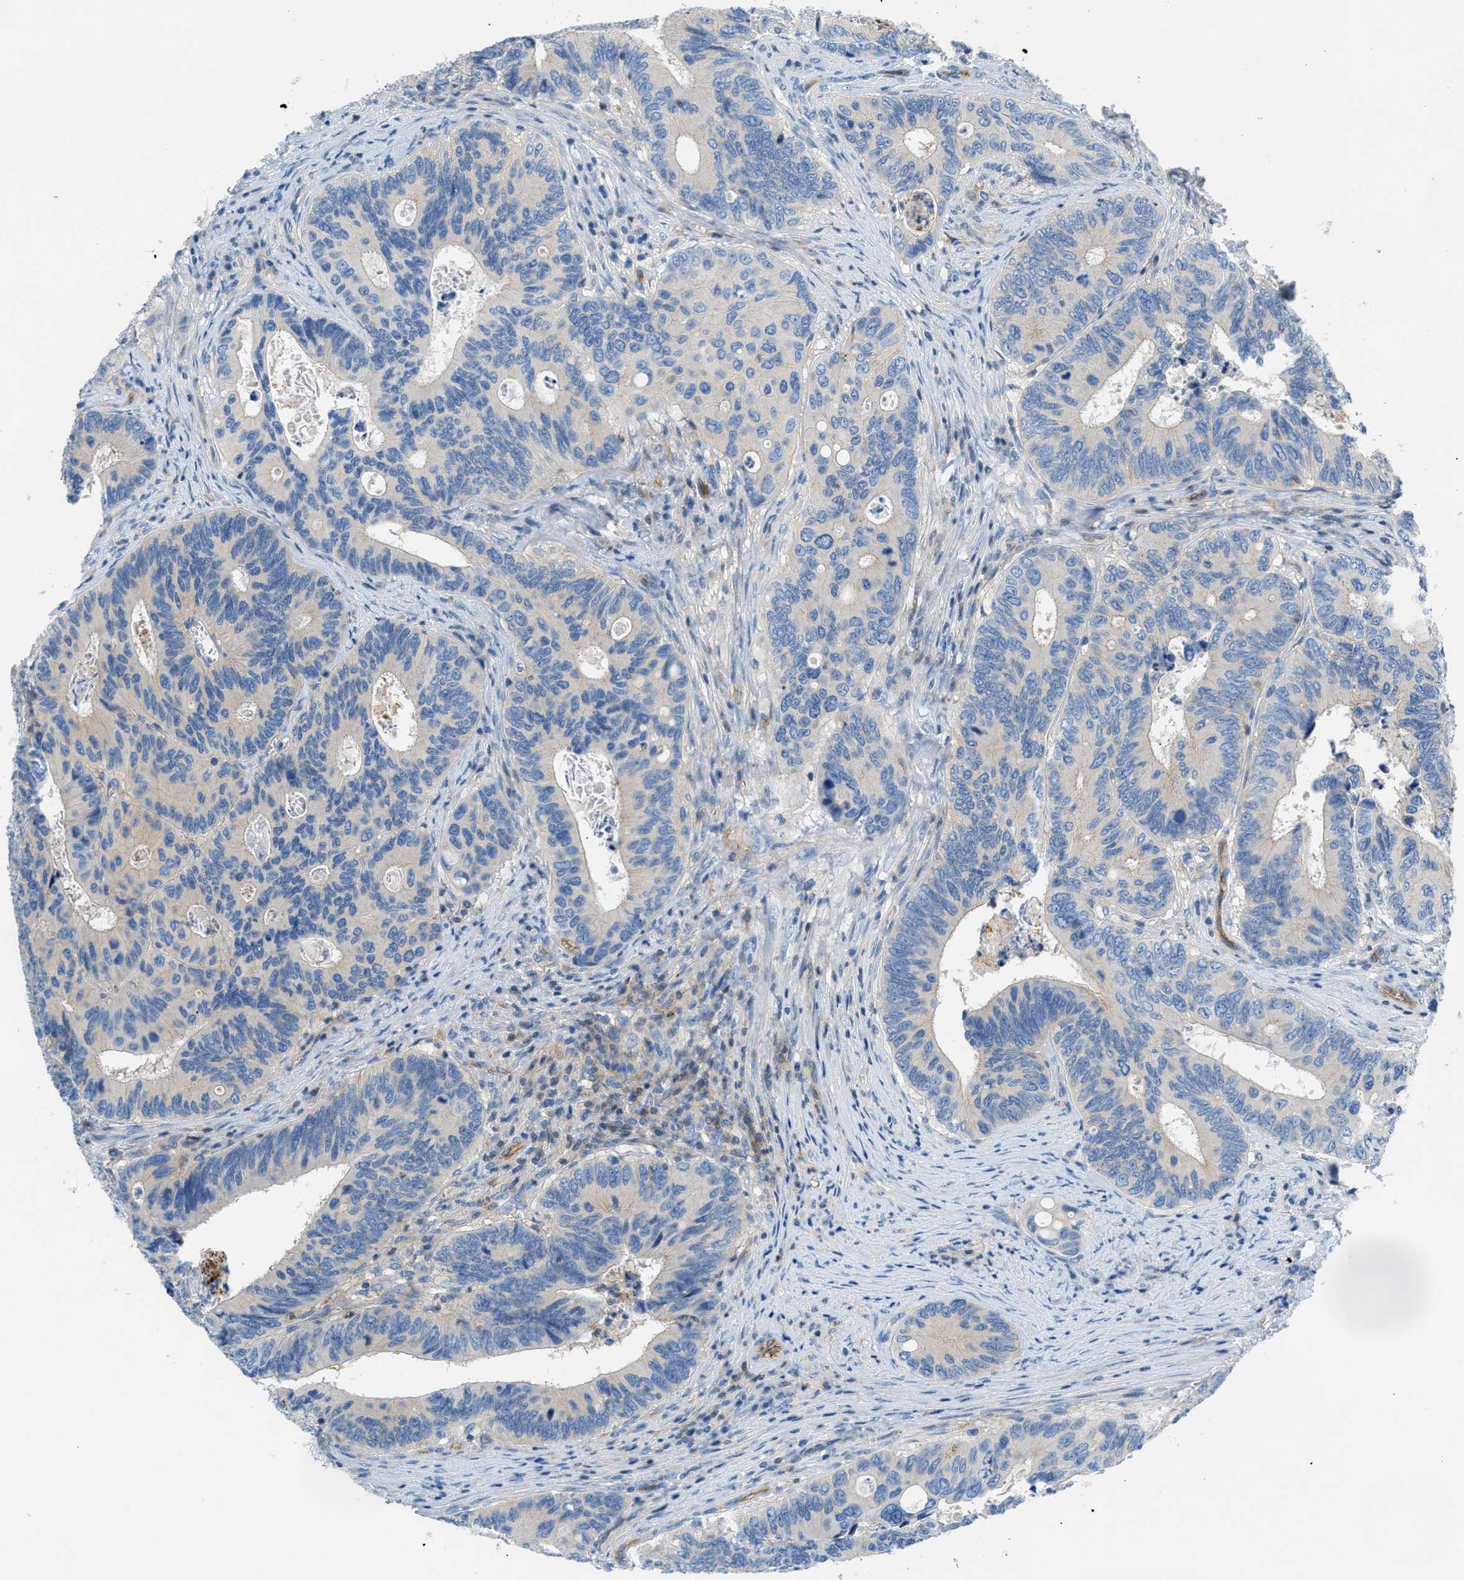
{"staining": {"intensity": "weak", "quantity": "<25%", "location": "cytoplasmic/membranous"}, "tissue": "colorectal cancer", "cell_type": "Tumor cells", "image_type": "cancer", "snomed": [{"axis": "morphology", "description": "Inflammation, NOS"}, {"axis": "morphology", "description": "Adenocarcinoma, NOS"}, {"axis": "topography", "description": "Colon"}], "caption": "Adenocarcinoma (colorectal) stained for a protein using IHC displays no staining tumor cells.", "gene": "ORAI1", "patient": {"sex": "male", "age": 72}}